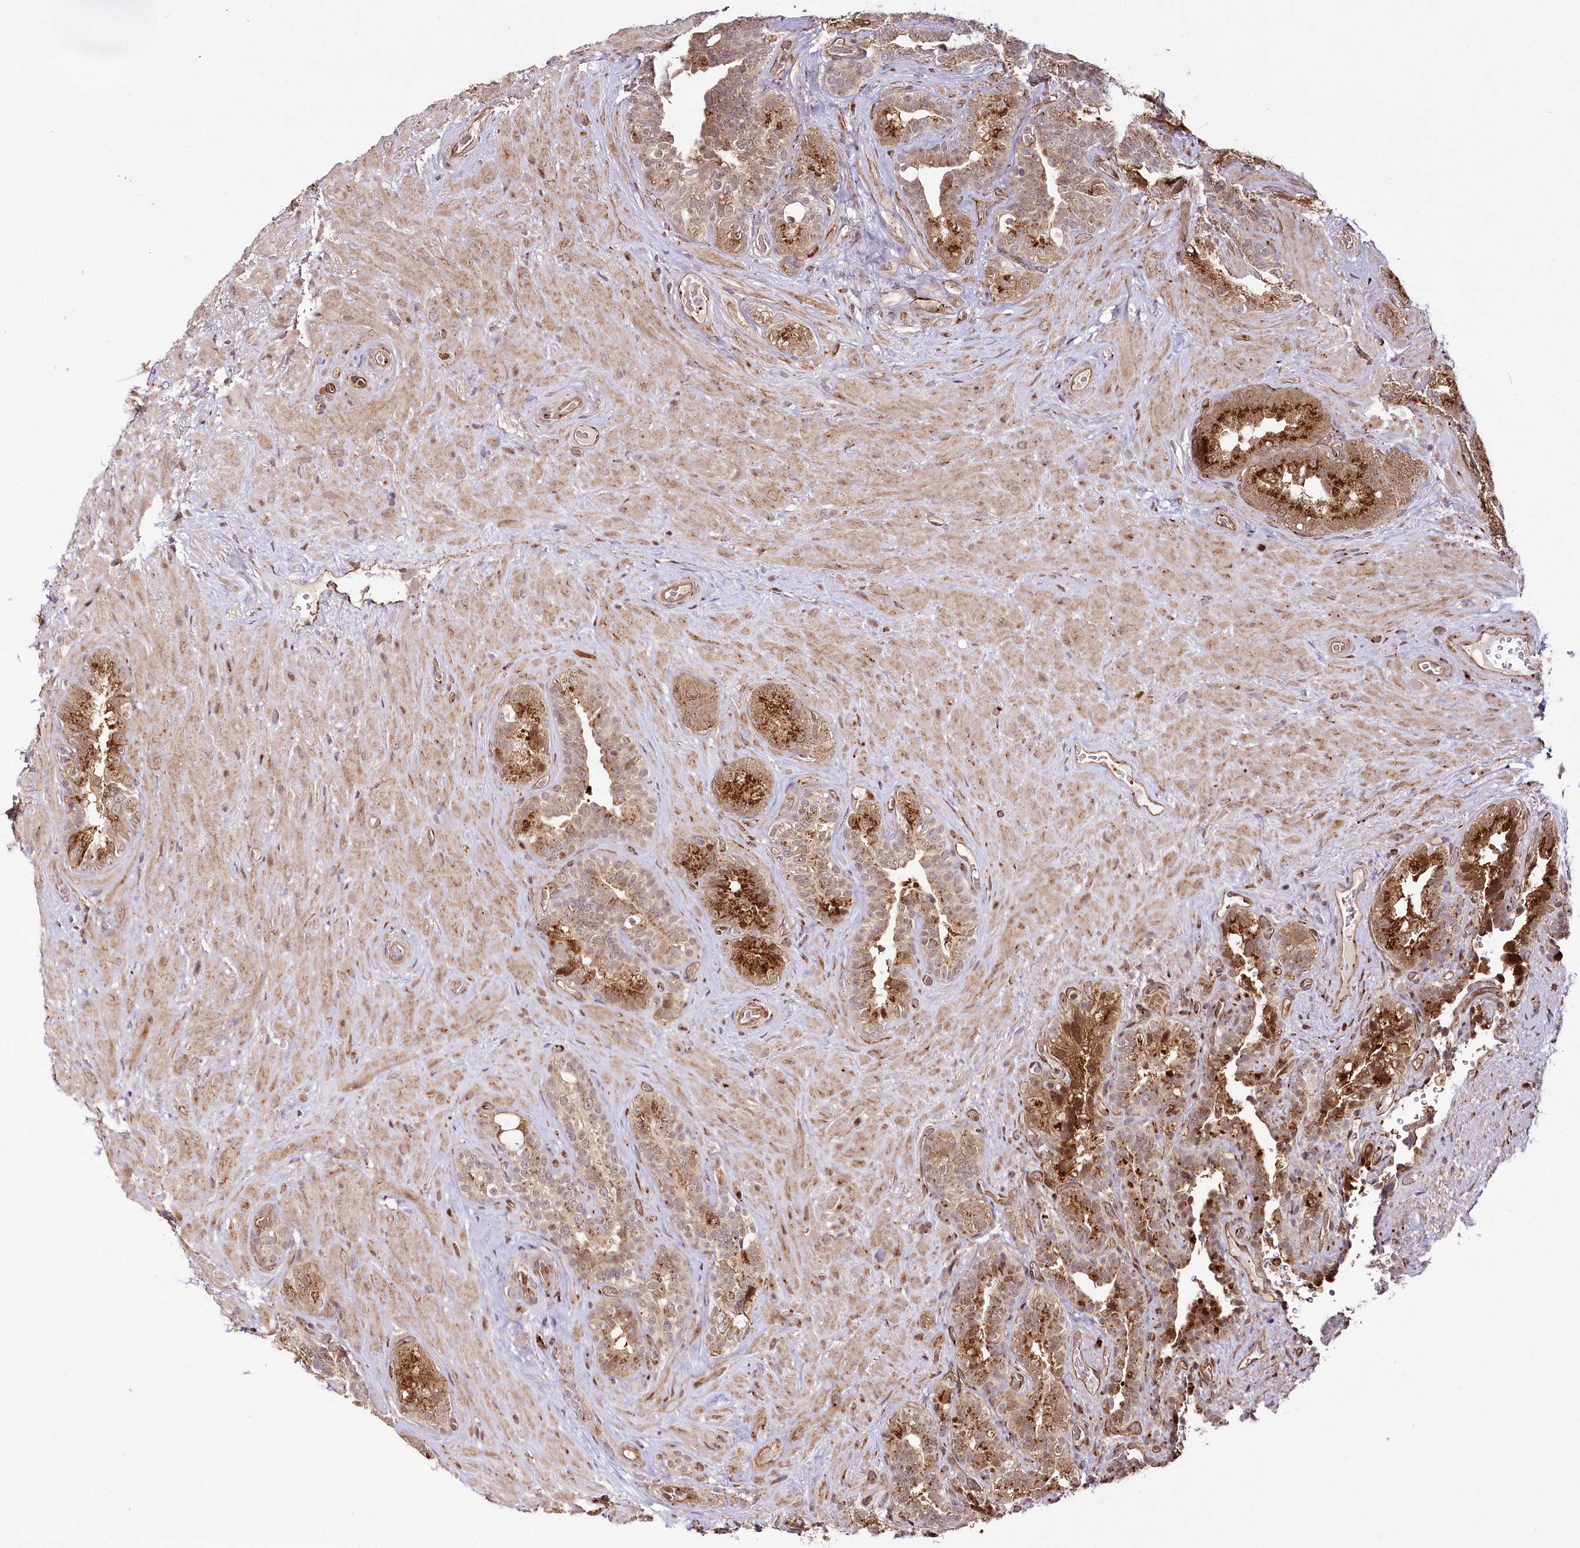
{"staining": {"intensity": "strong", "quantity": ">75%", "location": "cytoplasmic/membranous"}, "tissue": "seminal vesicle", "cell_type": "Glandular cells", "image_type": "normal", "snomed": [{"axis": "morphology", "description": "Normal tissue, NOS"}, {"axis": "topography", "description": "Seminal veicle"}, {"axis": "topography", "description": "Peripheral nerve tissue"}], "caption": "About >75% of glandular cells in normal seminal vesicle exhibit strong cytoplasmic/membranous protein expression as visualized by brown immunohistochemical staining.", "gene": "COPG1", "patient": {"sex": "male", "age": 67}}